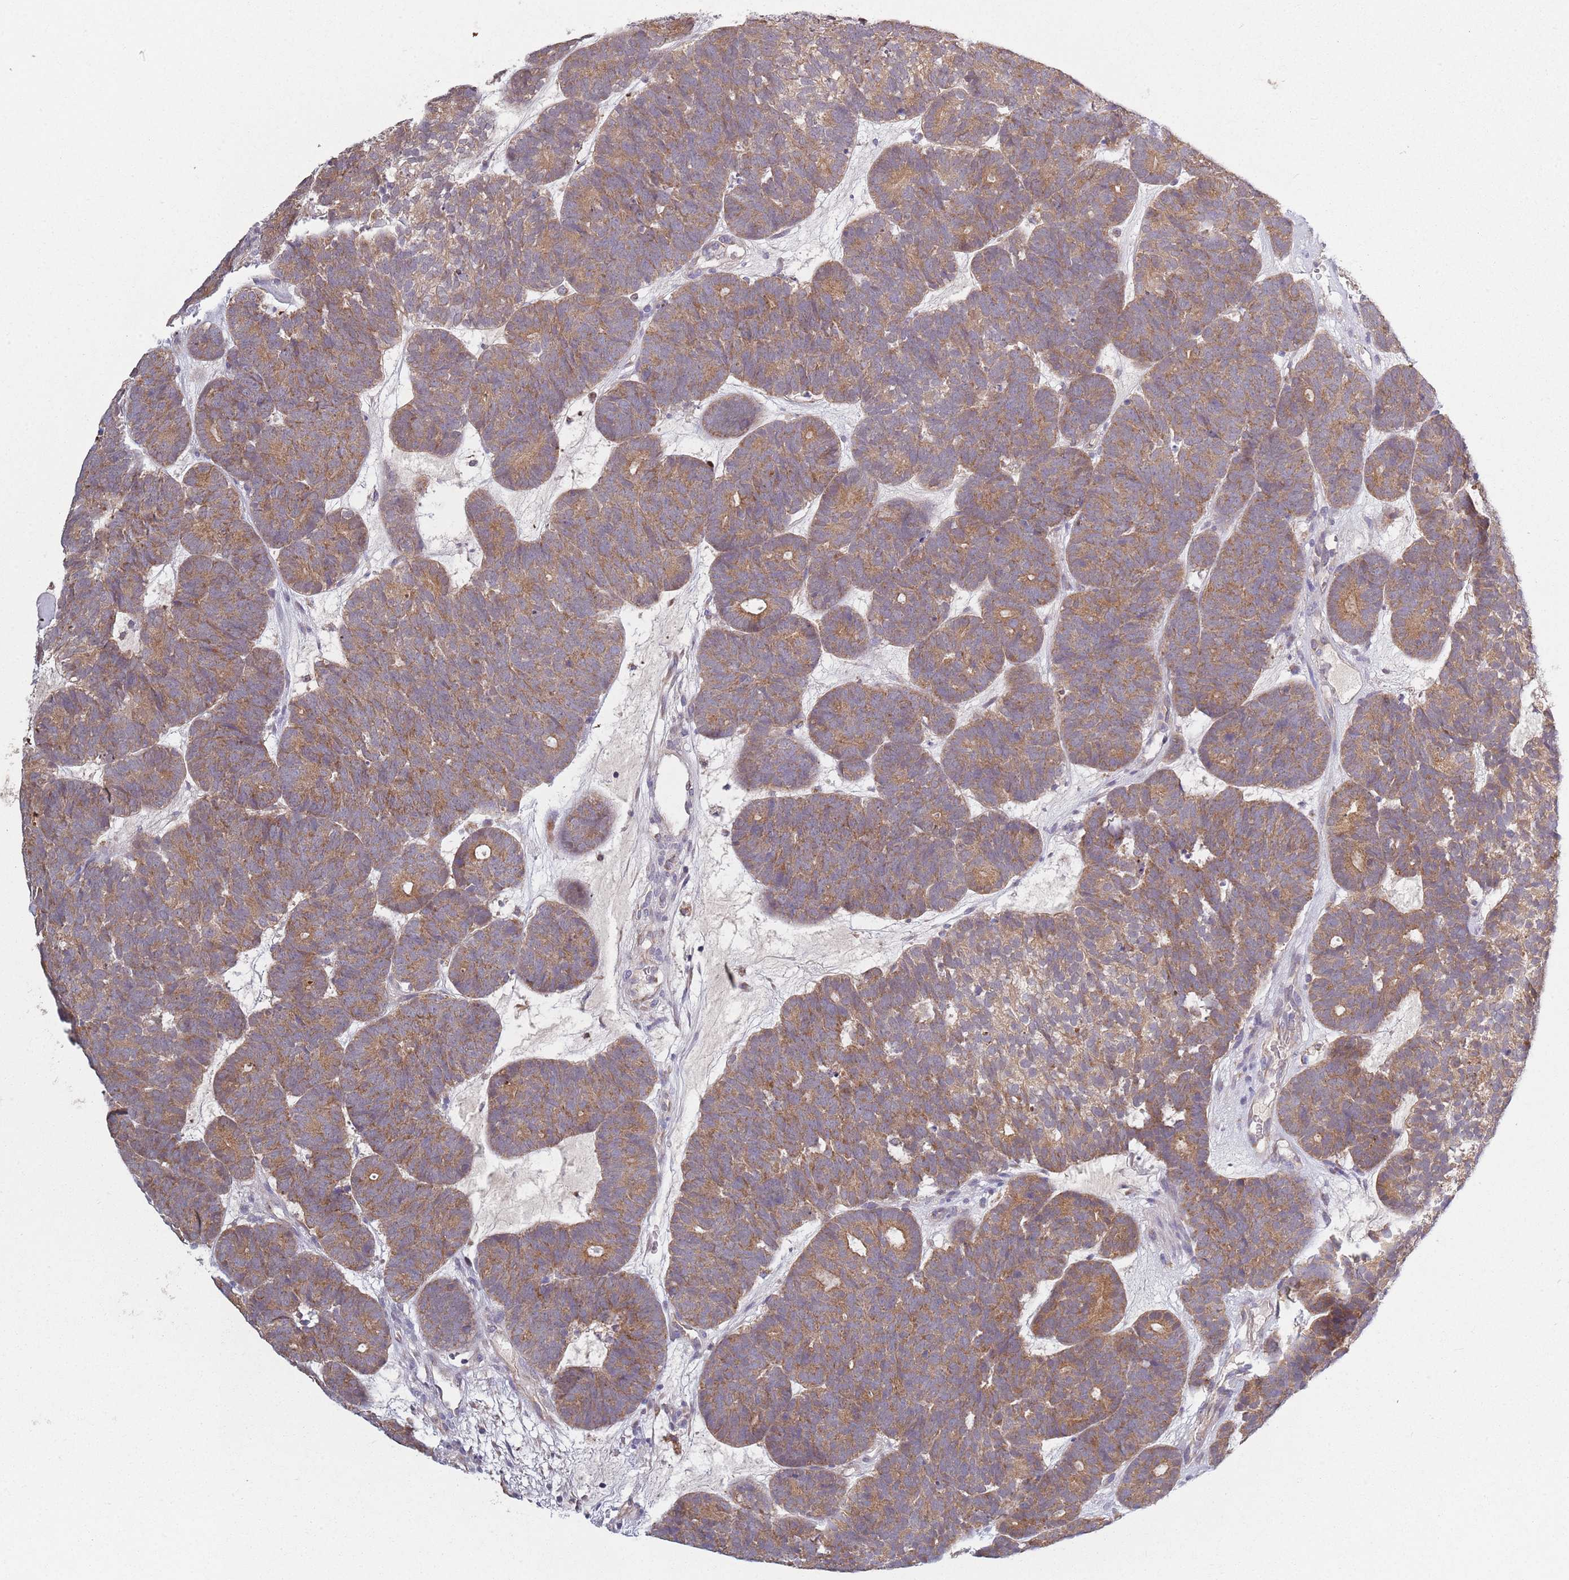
{"staining": {"intensity": "moderate", "quantity": ">75%", "location": "cytoplasmic/membranous"}, "tissue": "head and neck cancer", "cell_type": "Tumor cells", "image_type": "cancer", "snomed": [{"axis": "morphology", "description": "Adenocarcinoma, NOS"}, {"axis": "topography", "description": "Head-Neck"}], "caption": "Immunohistochemistry (IHC) histopathology image of neoplastic tissue: head and neck cancer (adenocarcinoma) stained using immunohistochemistry (IHC) demonstrates medium levels of moderate protein expression localized specifically in the cytoplasmic/membranous of tumor cells, appearing as a cytoplasmic/membranous brown color.", "gene": "COQ5", "patient": {"sex": "female", "age": 81}}